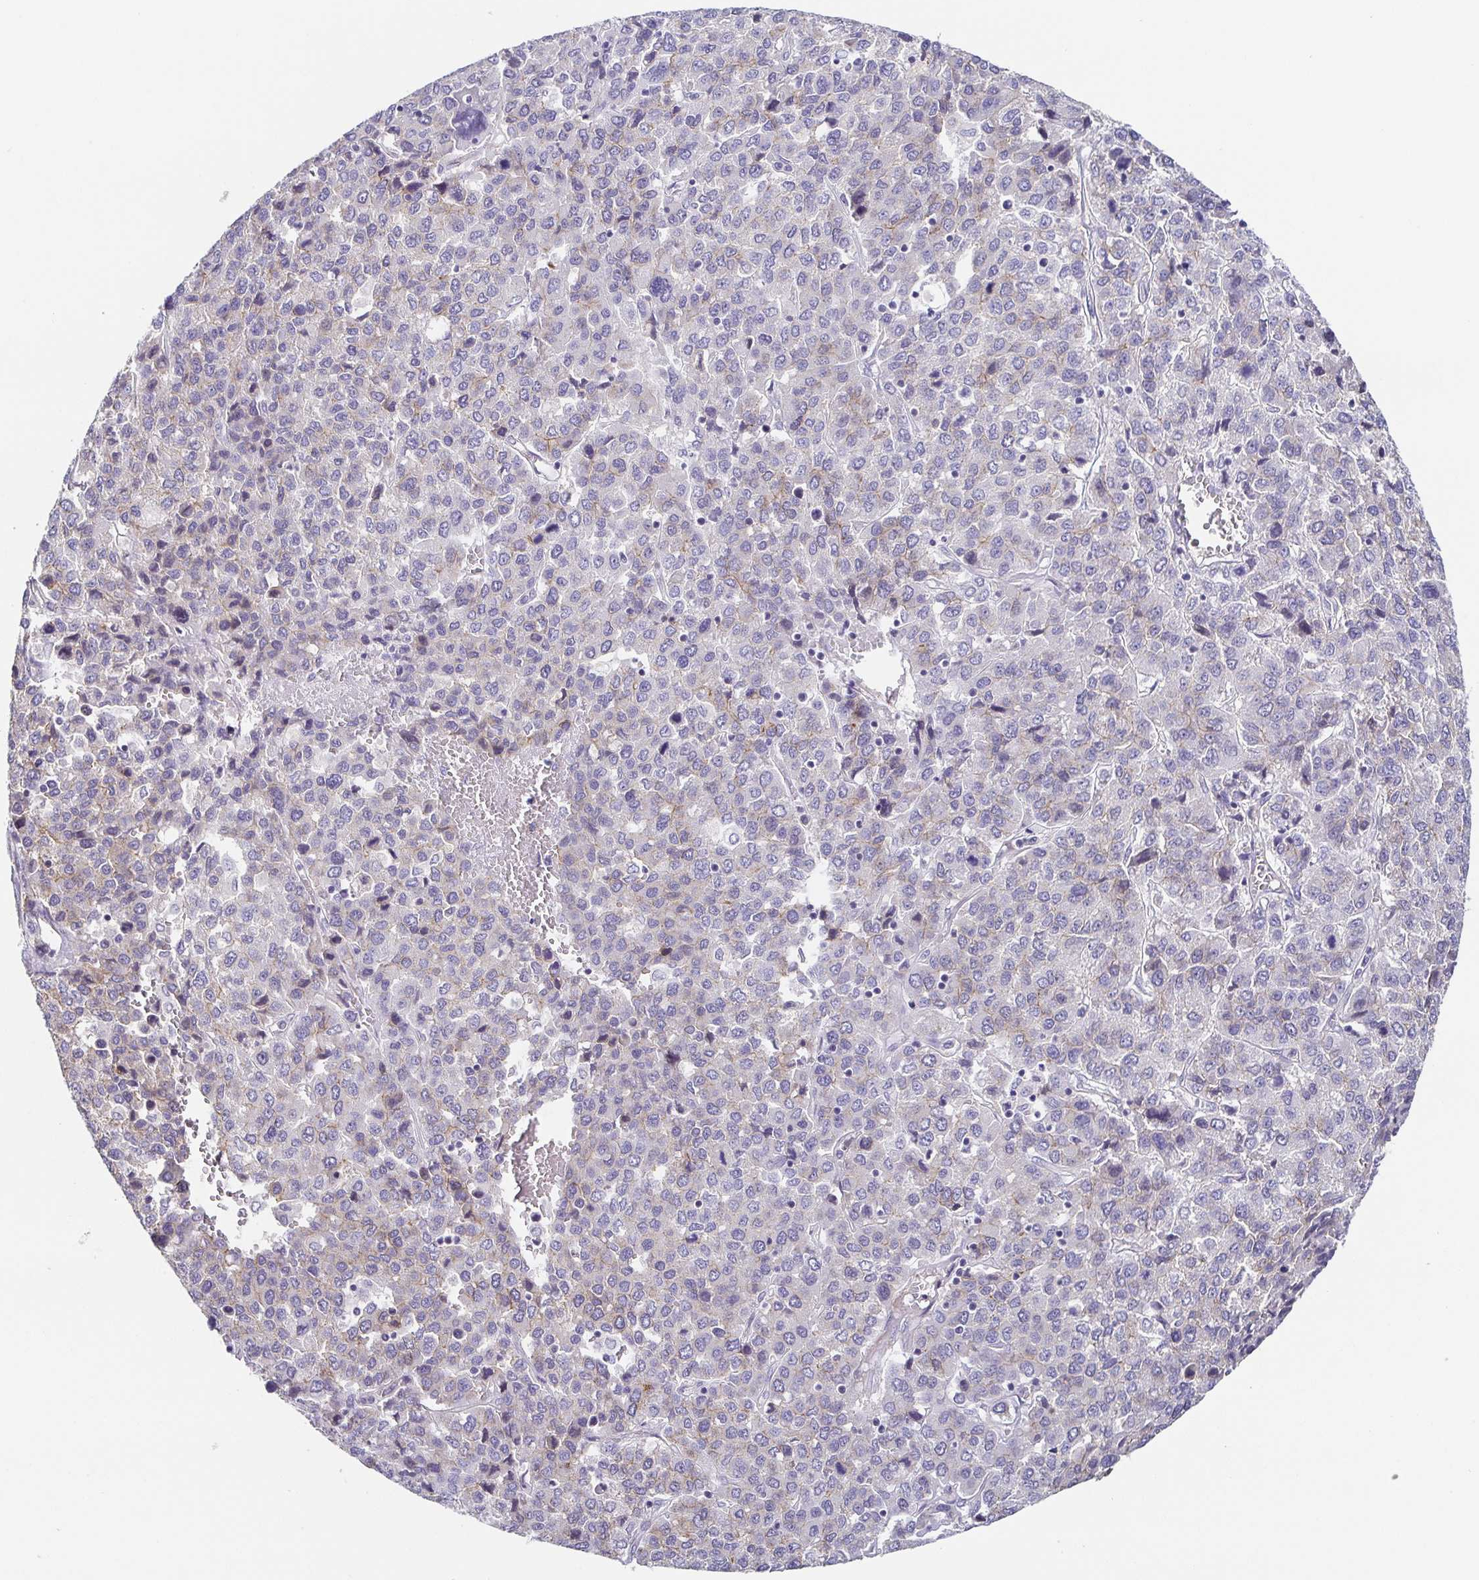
{"staining": {"intensity": "weak", "quantity": "<25%", "location": "cytoplasmic/membranous"}, "tissue": "liver cancer", "cell_type": "Tumor cells", "image_type": "cancer", "snomed": [{"axis": "morphology", "description": "Carcinoma, Hepatocellular, NOS"}, {"axis": "topography", "description": "Liver"}], "caption": "Image shows no protein expression in tumor cells of liver hepatocellular carcinoma tissue.", "gene": "PIWIL3", "patient": {"sex": "male", "age": 69}}